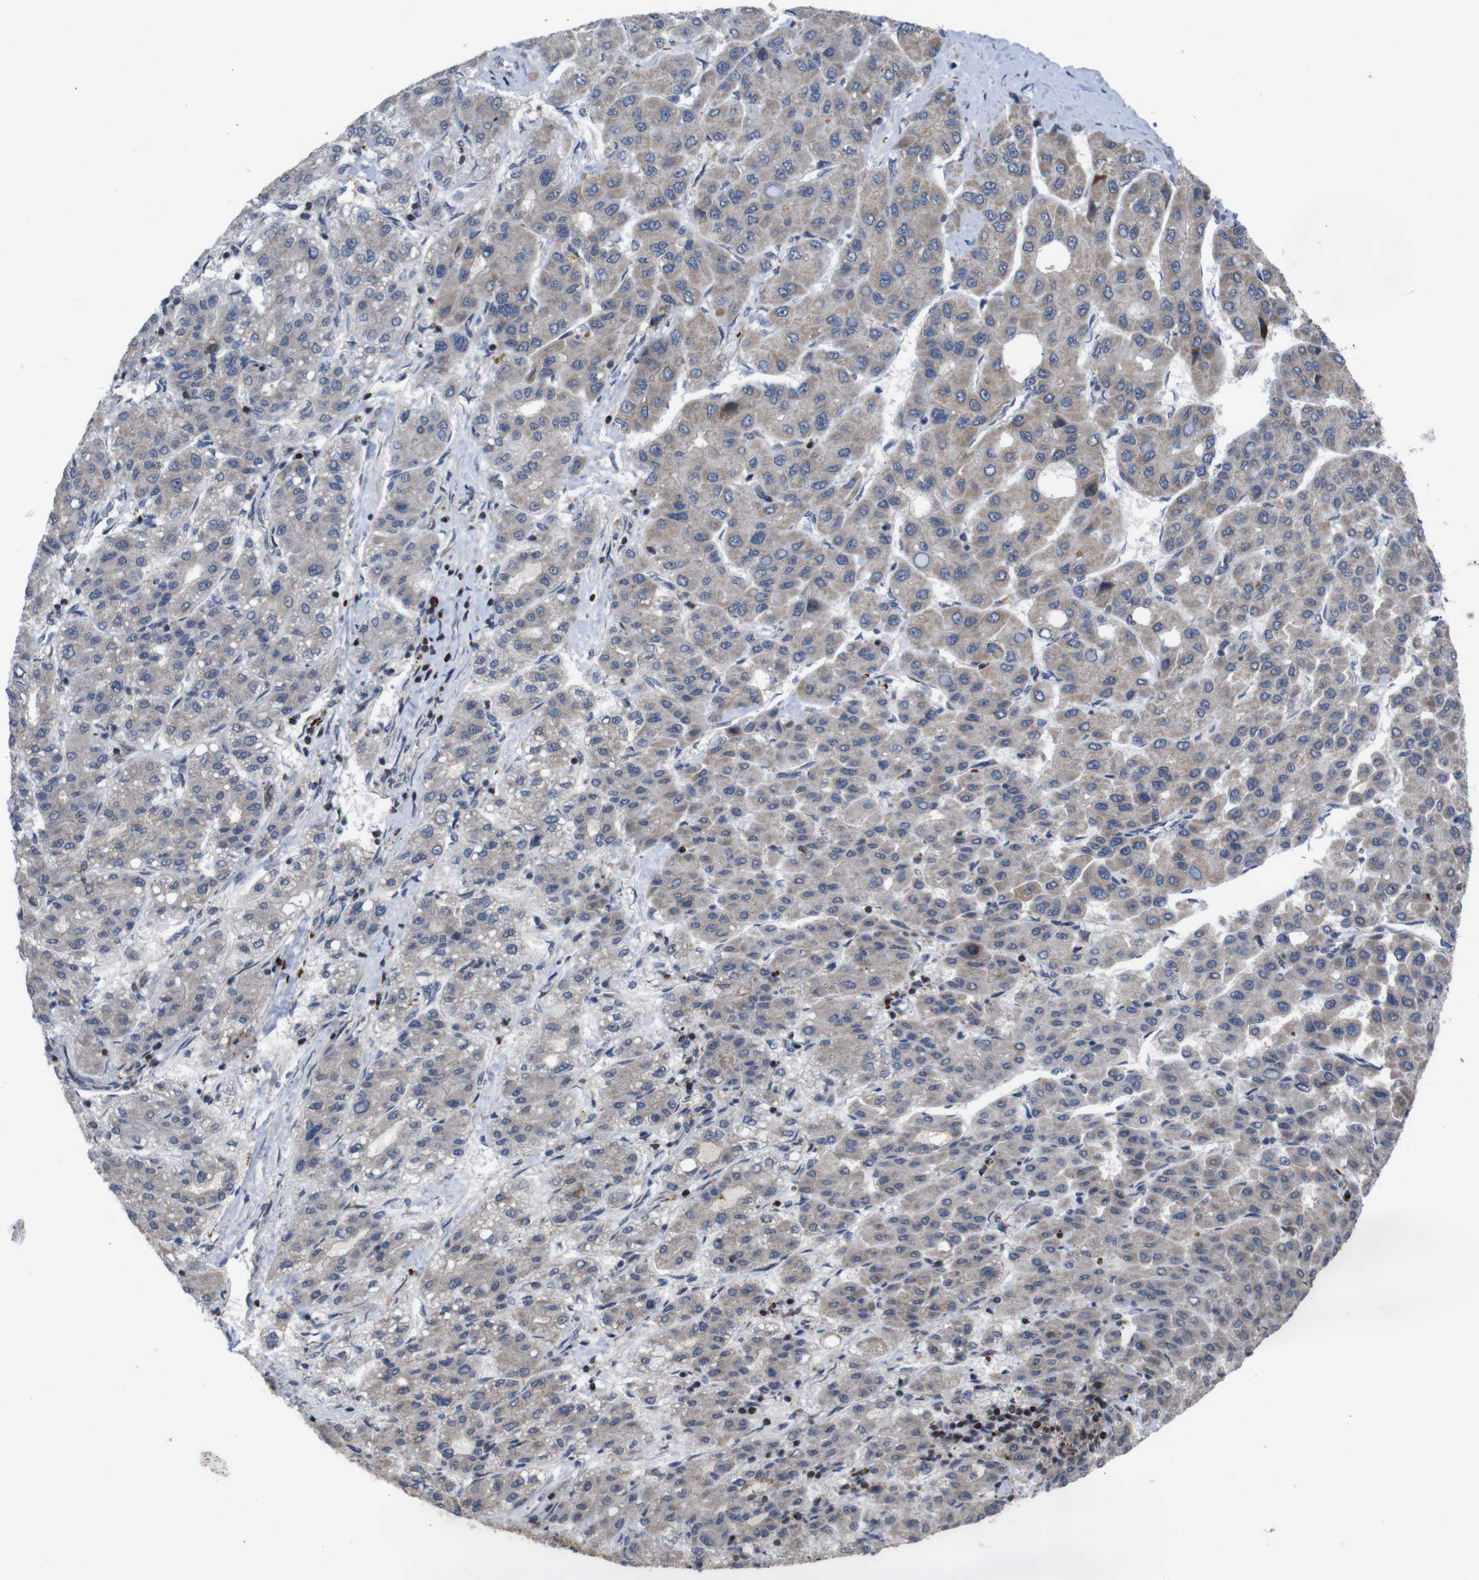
{"staining": {"intensity": "weak", "quantity": ">75%", "location": "cytoplasmic/membranous"}, "tissue": "liver cancer", "cell_type": "Tumor cells", "image_type": "cancer", "snomed": [{"axis": "morphology", "description": "Carcinoma, Hepatocellular, NOS"}, {"axis": "topography", "description": "Liver"}], "caption": "Liver hepatocellular carcinoma stained for a protein displays weak cytoplasmic/membranous positivity in tumor cells.", "gene": "ATP7B", "patient": {"sex": "male", "age": 65}}